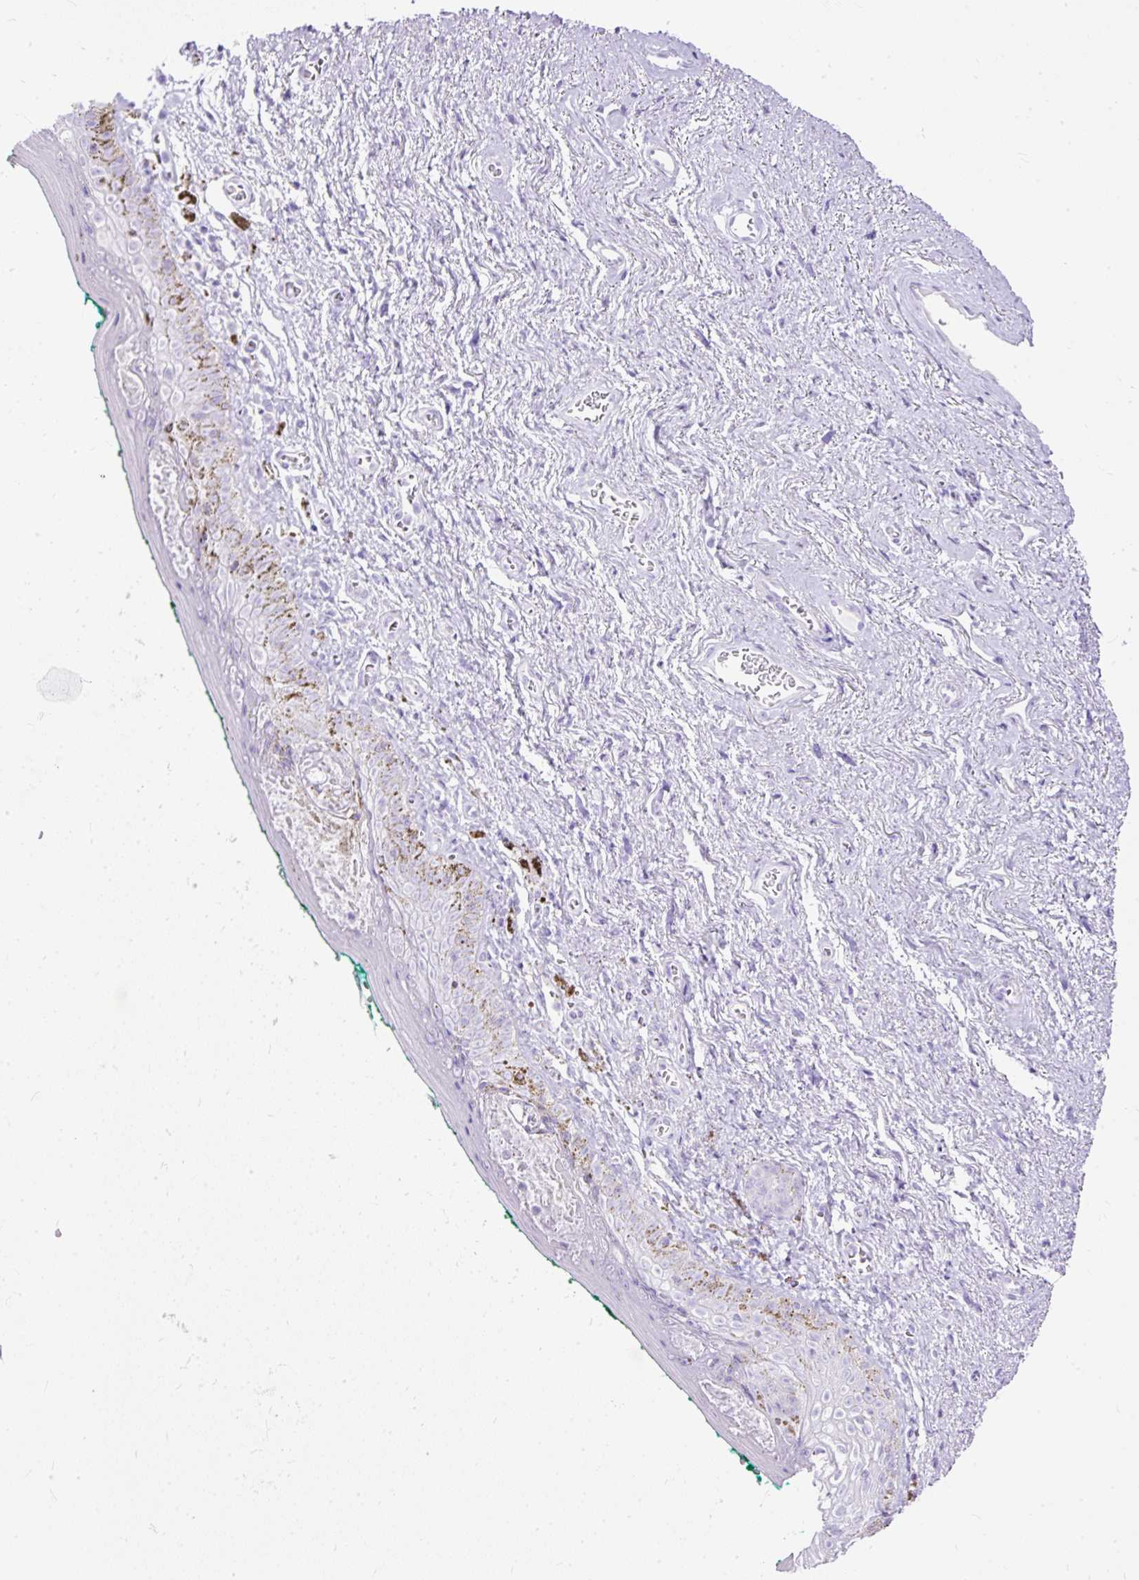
{"staining": {"intensity": "negative", "quantity": "none", "location": "none"}, "tissue": "vagina", "cell_type": "Squamous epithelial cells", "image_type": "normal", "snomed": [{"axis": "morphology", "description": "Normal tissue, NOS"}, {"axis": "topography", "description": "Vulva"}, {"axis": "topography", "description": "Vagina"}, {"axis": "topography", "description": "Peripheral nerve tissue"}], "caption": "Histopathology image shows no significant protein staining in squamous epithelial cells of benign vagina. (DAB (3,3'-diaminobenzidine) IHC with hematoxylin counter stain).", "gene": "HEY1", "patient": {"sex": "female", "age": 66}}